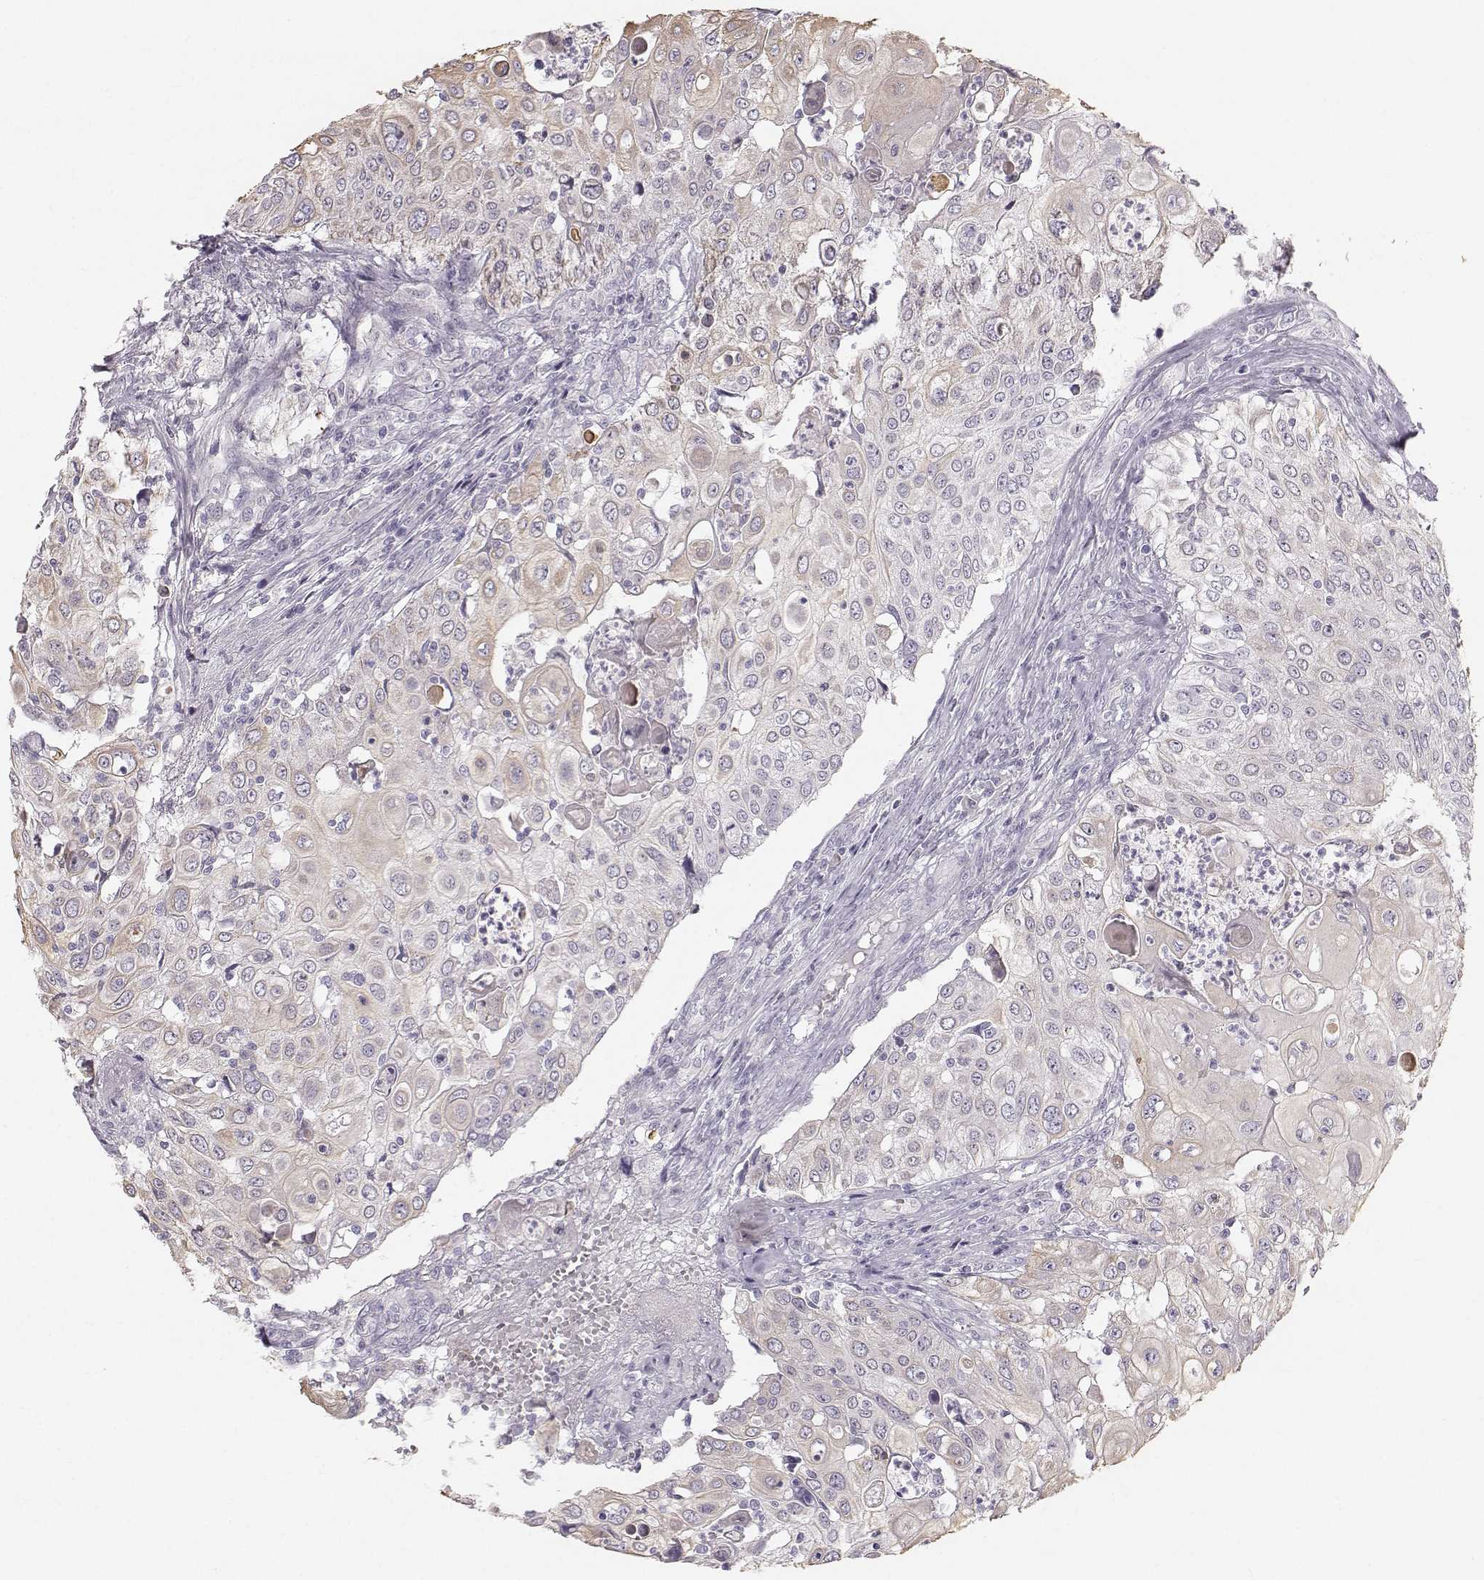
{"staining": {"intensity": "weak", "quantity": "<25%", "location": "cytoplasmic/membranous"}, "tissue": "urothelial cancer", "cell_type": "Tumor cells", "image_type": "cancer", "snomed": [{"axis": "morphology", "description": "Urothelial carcinoma, High grade"}, {"axis": "topography", "description": "Urinary bladder"}], "caption": "Photomicrograph shows no protein staining in tumor cells of urothelial carcinoma (high-grade) tissue. (DAB IHC, high magnification).", "gene": "RUNDC3A", "patient": {"sex": "female", "age": 79}}